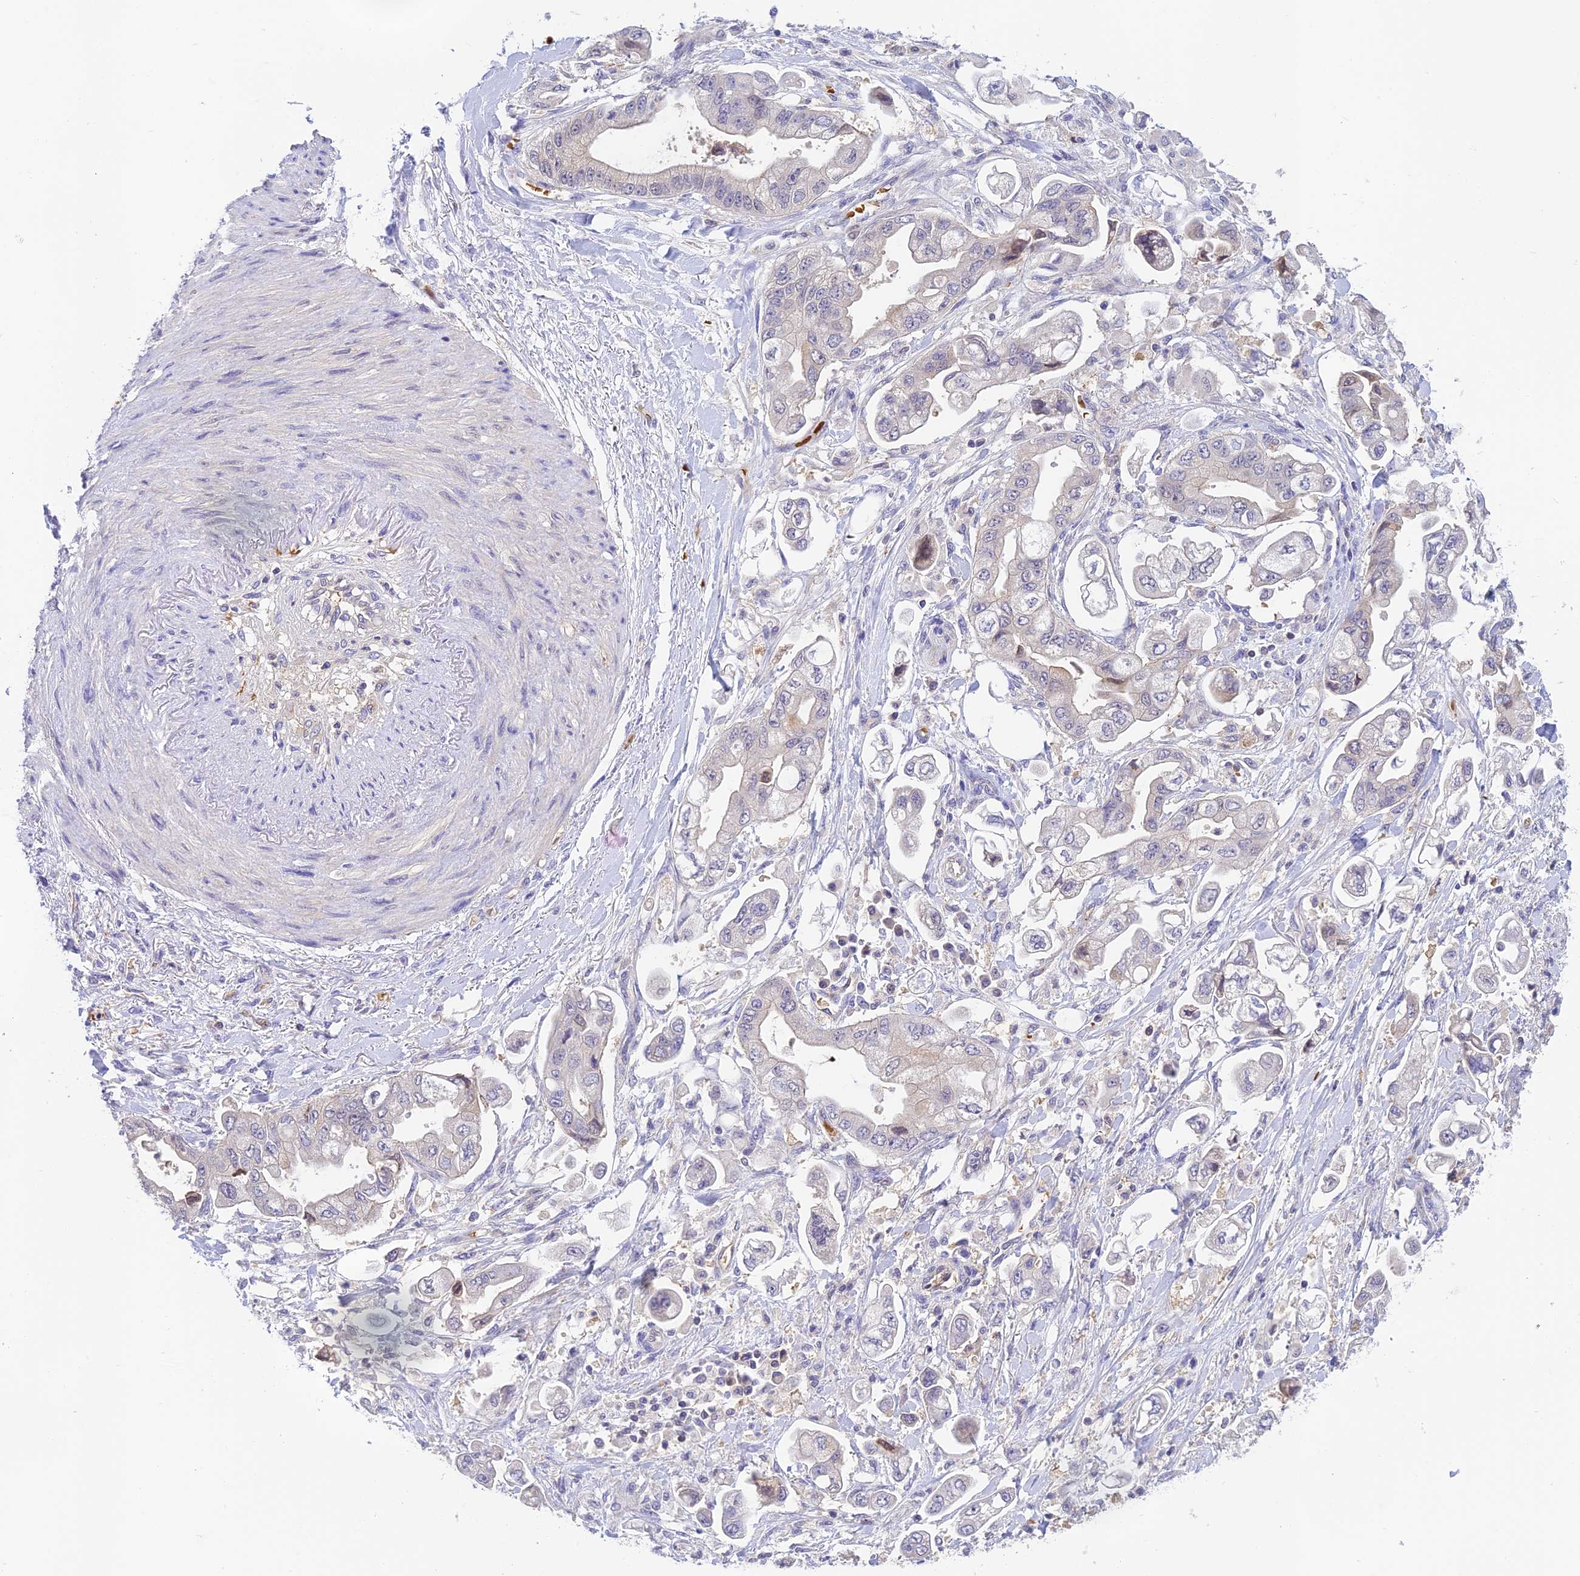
{"staining": {"intensity": "negative", "quantity": "none", "location": "none"}, "tissue": "stomach cancer", "cell_type": "Tumor cells", "image_type": "cancer", "snomed": [{"axis": "morphology", "description": "Adenocarcinoma, NOS"}, {"axis": "topography", "description": "Stomach"}], "caption": "High magnification brightfield microscopy of adenocarcinoma (stomach) stained with DAB (brown) and counterstained with hematoxylin (blue): tumor cells show no significant positivity.", "gene": "HDHD2", "patient": {"sex": "male", "age": 62}}